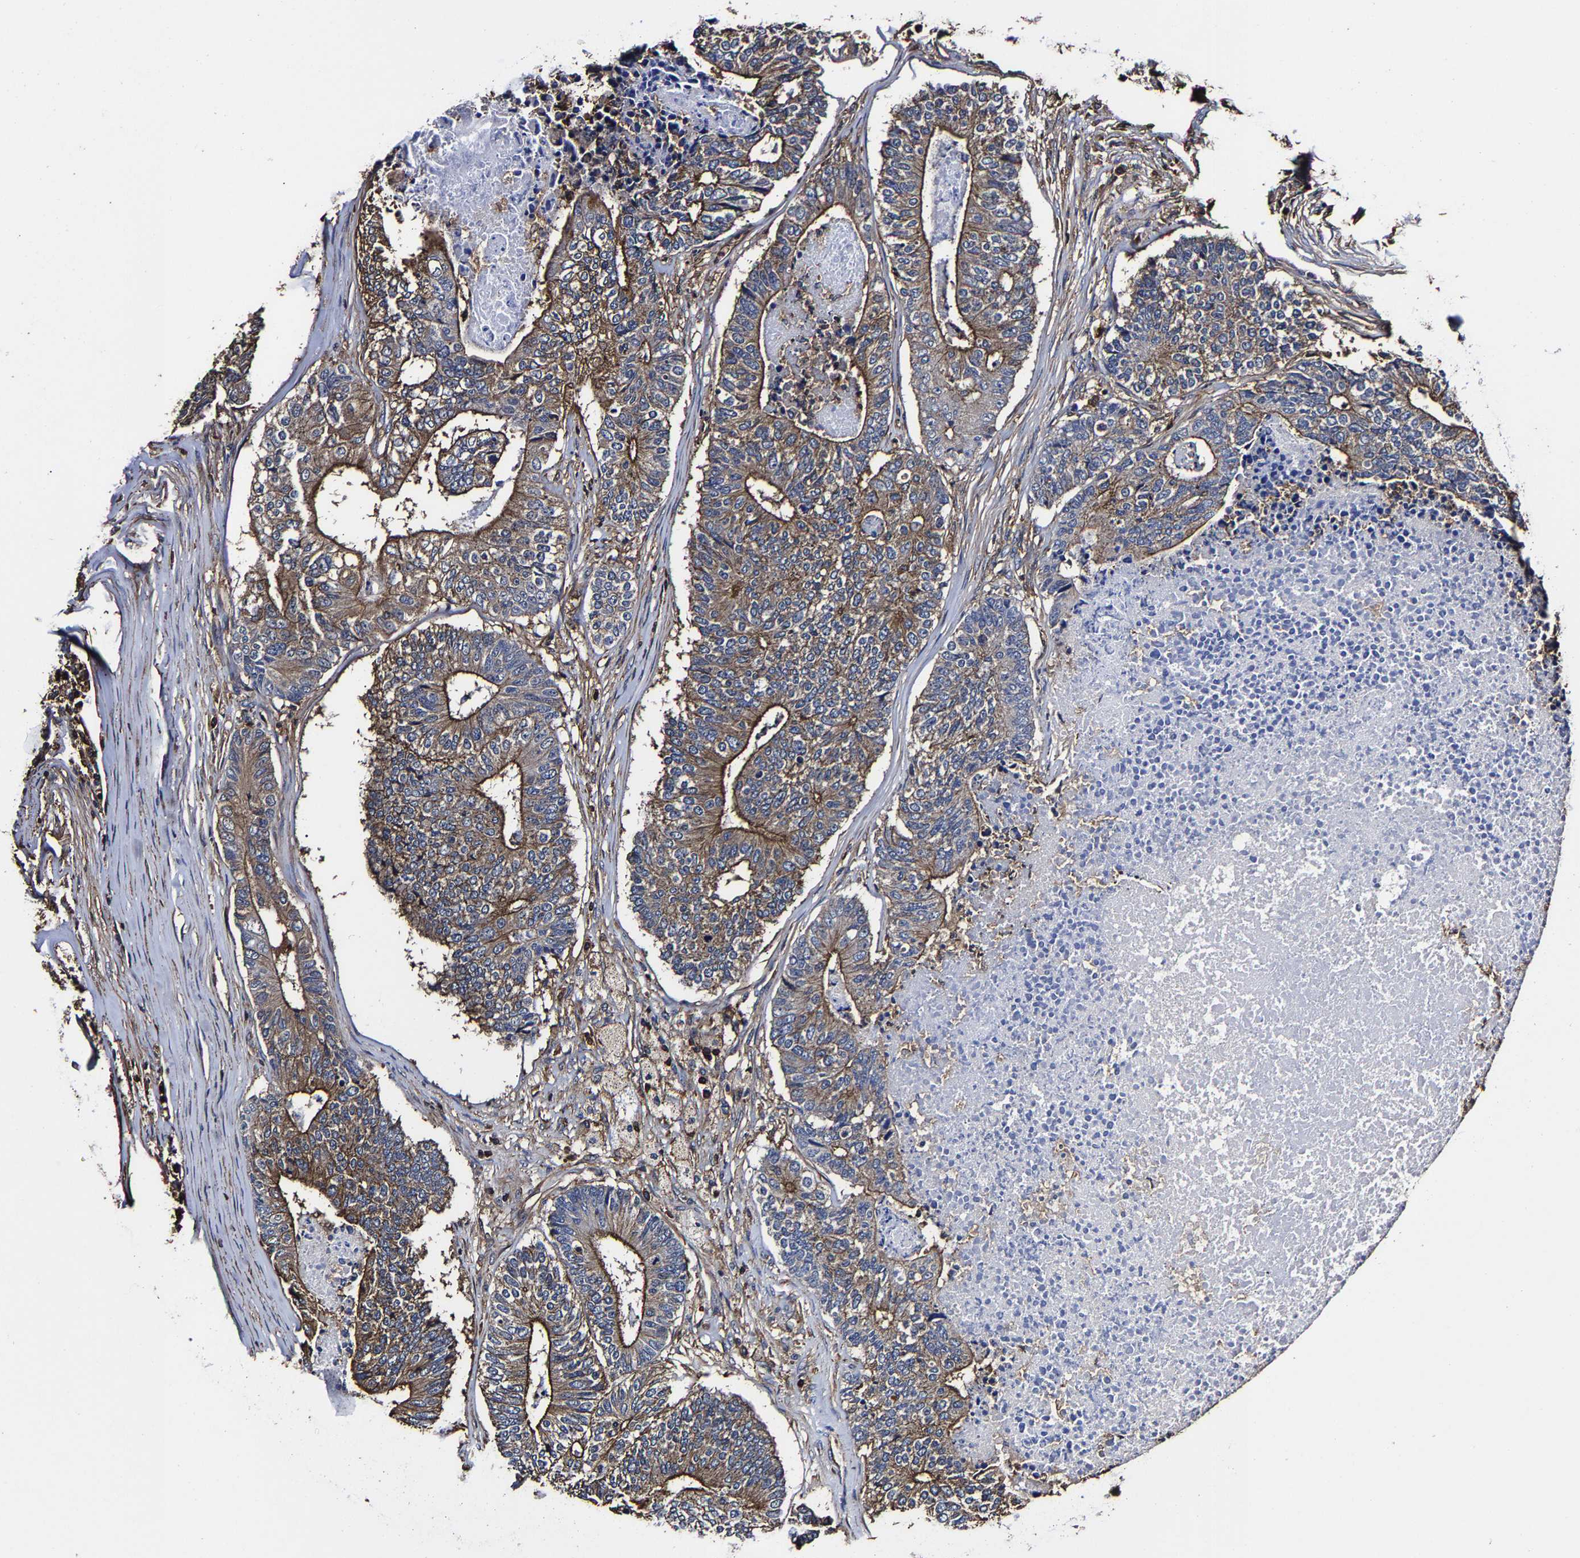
{"staining": {"intensity": "moderate", "quantity": ">75%", "location": "cytoplasmic/membranous"}, "tissue": "colorectal cancer", "cell_type": "Tumor cells", "image_type": "cancer", "snomed": [{"axis": "morphology", "description": "Adenocarcinoma, NOS"}, {"axis": "topography", "description": "Colon"}], "caption": "Brown immunohistochemical staining in human colorectal cancer exhibits moderate cytoplasmic/membranous positivity in about >75% of tumor cells.", "gene": "SSH3", "patient": {"sex": "female", "age": 67}}